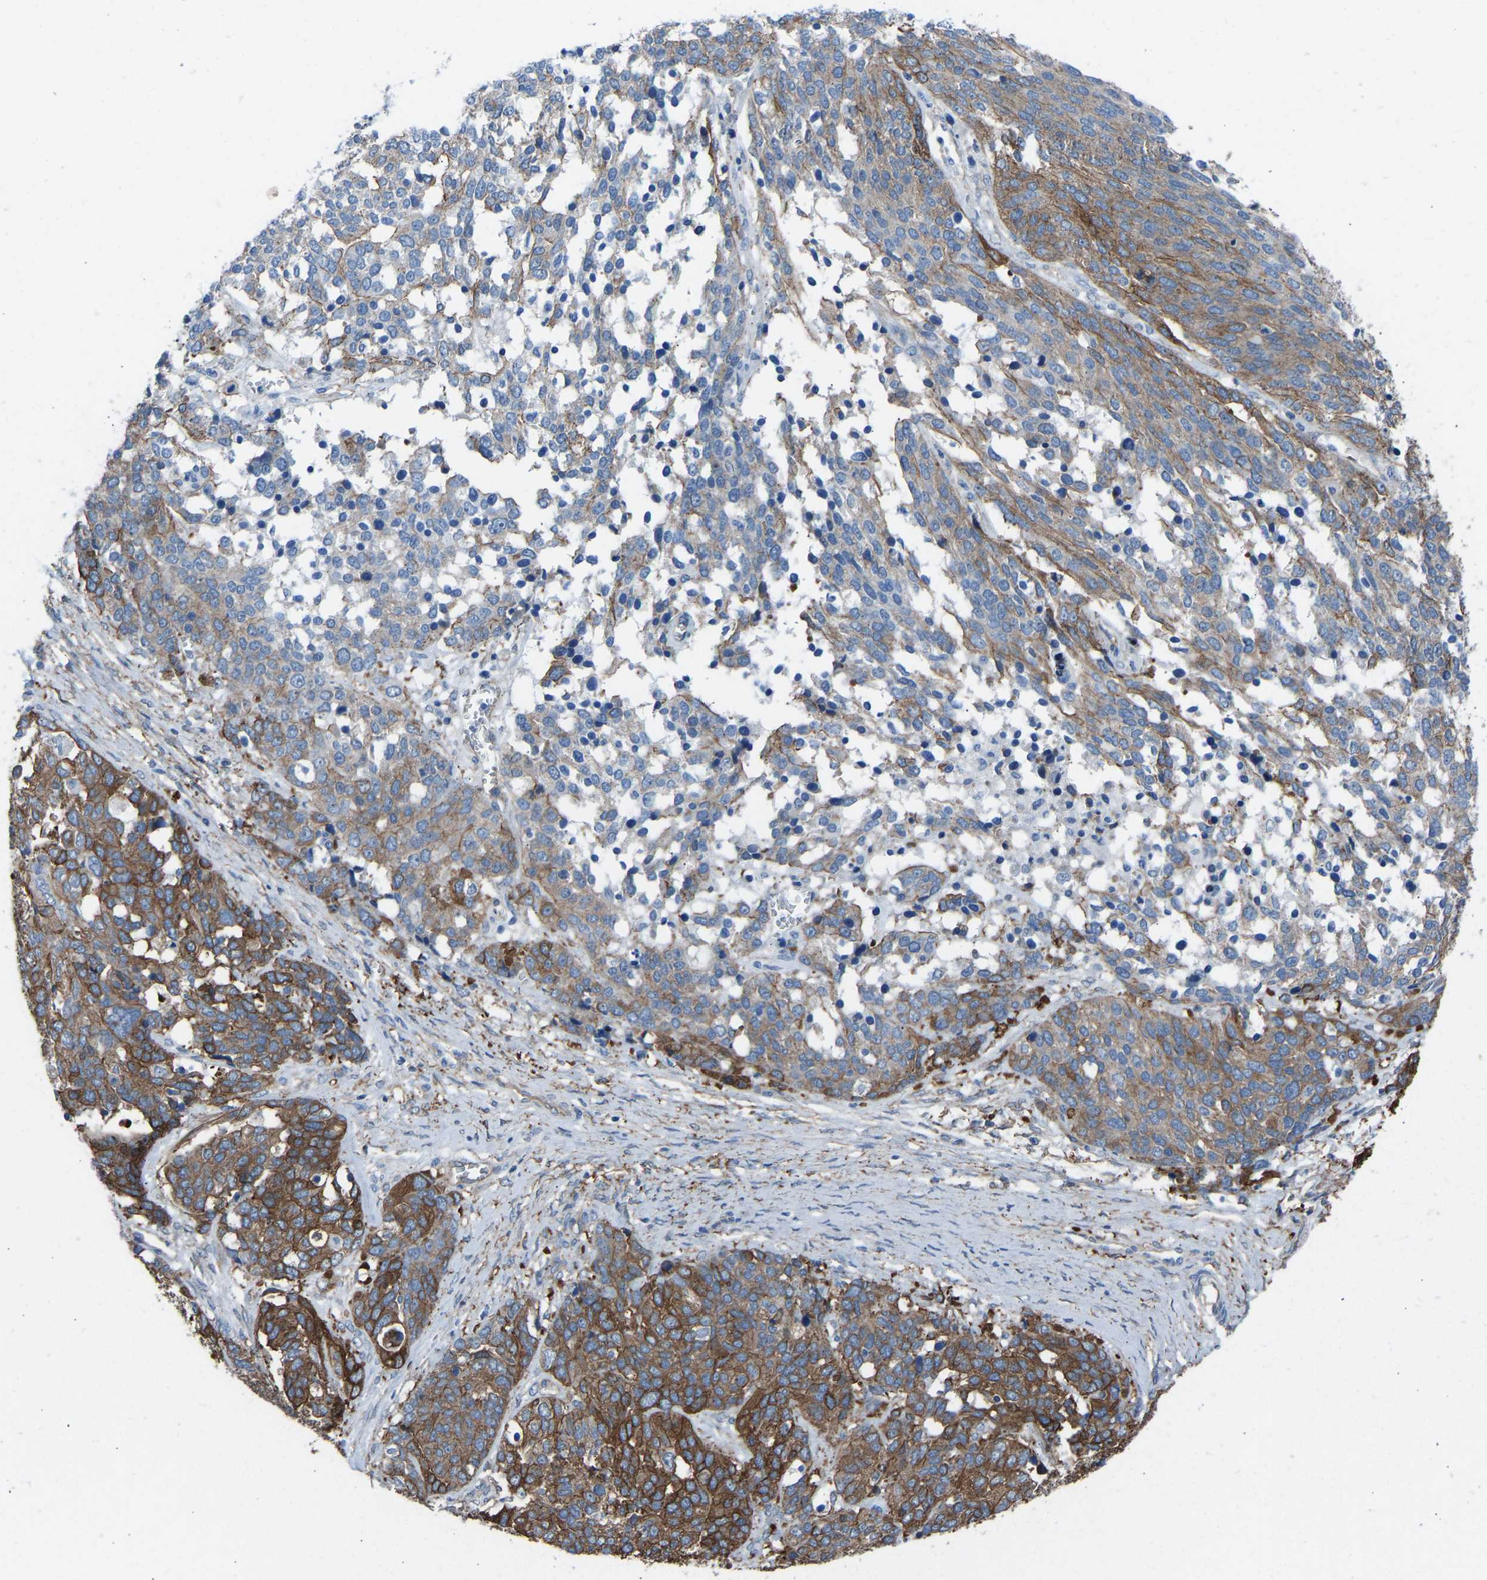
{"staining": {"intensity": "strong", "quantity": "25%-75%", "location": "cytoplasmic/membranous"}, "tissue": "ovarian cancer", "cell_type": "Tumor cells", "image_type": "cancer", "snomed": [{"axis": "morphology", "description": "Cystadenocarcinoma, serous, NOS"}, {"axis": "topography", "description": "Ovary"}], "caption": "Human serous cystadenocarcinoma (ovarian) stained with a protein marker exhibits strong staining in tumor cells.", "gene": "MYH10", "patient": {"sex": "female", "age": 44}}